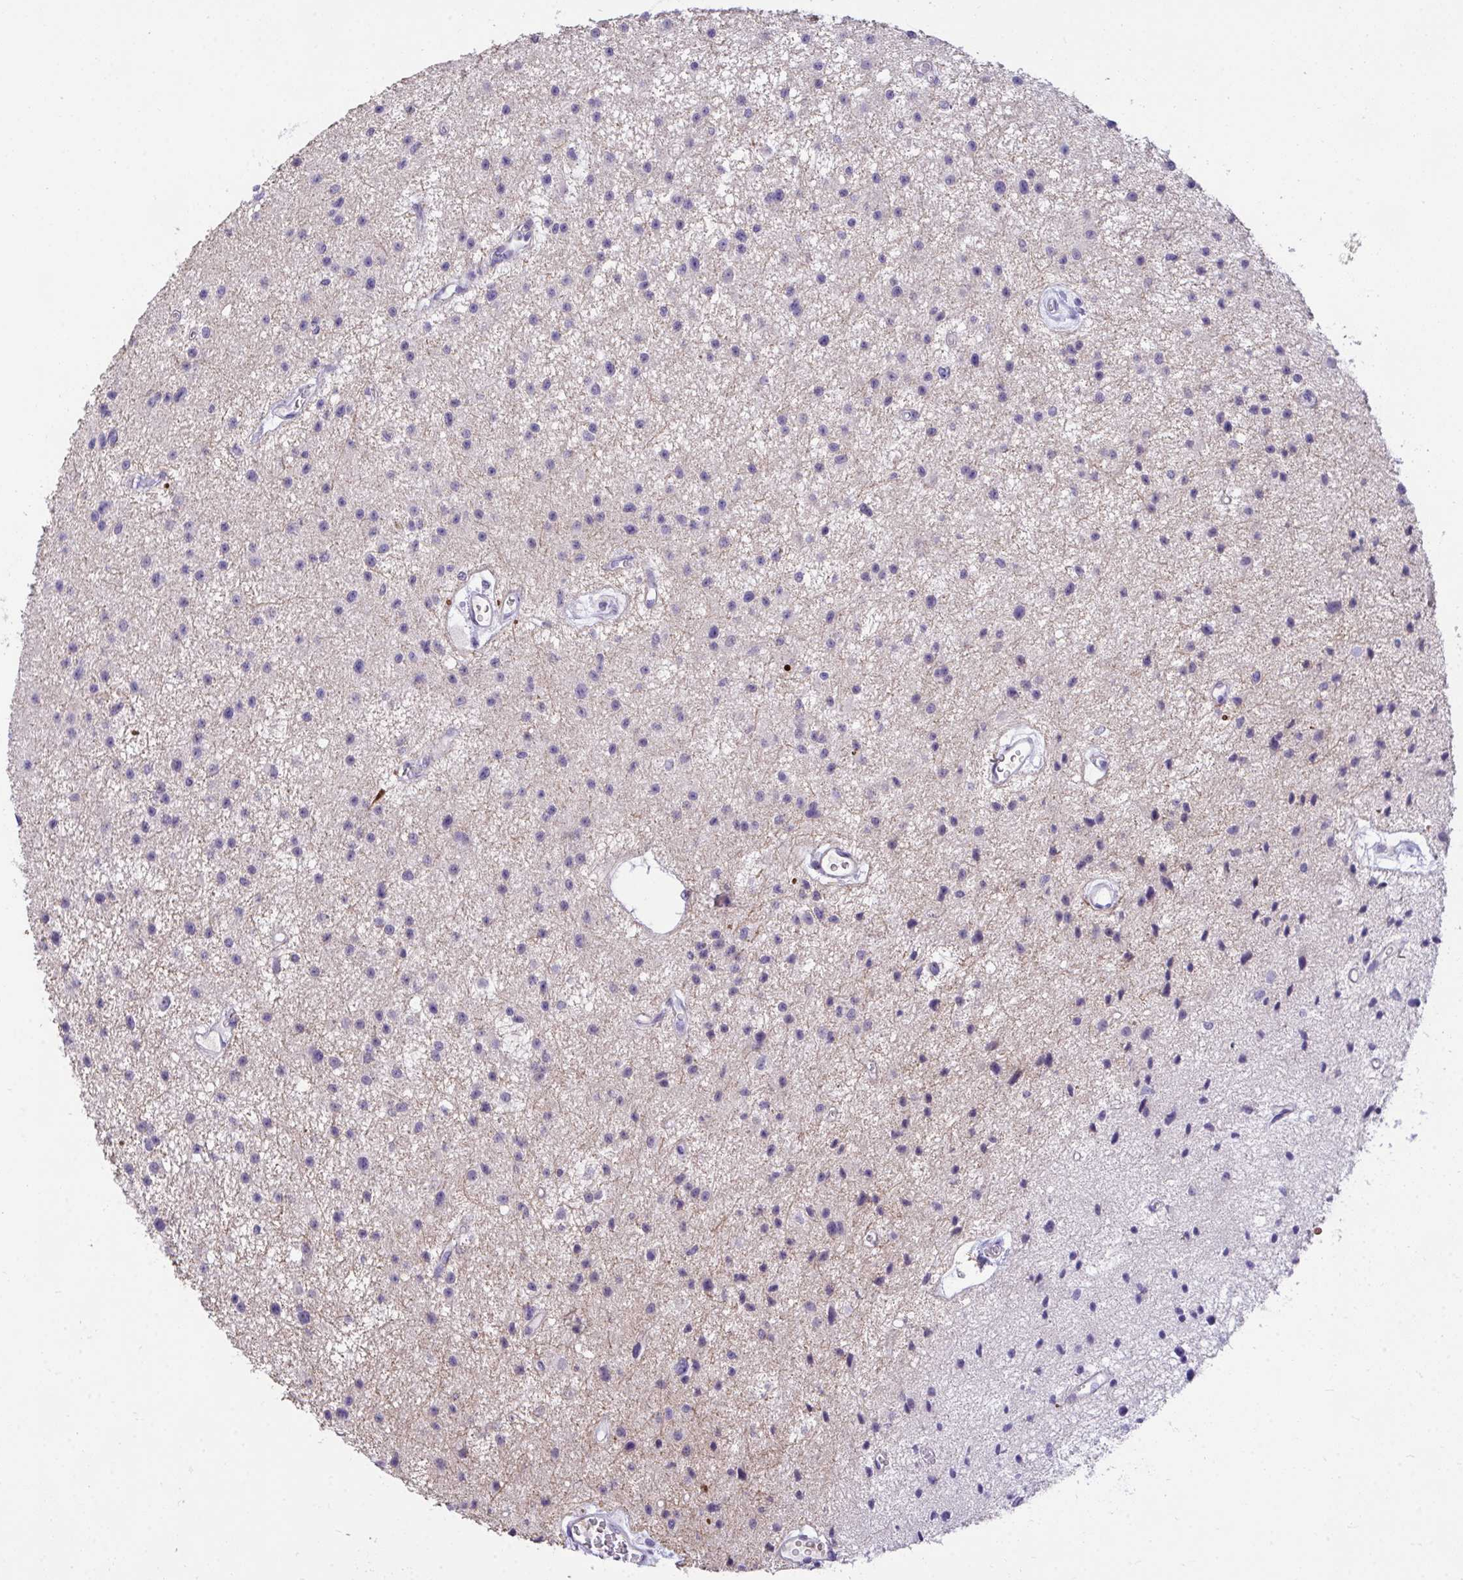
{"staining": {"intensity": "negative", "quantity": "none", "location": "none"}, "tissue": "glioma", "cell_type": "Tumor cells", "image_type": "cancer", "snomed": [{"axis": "morphology", "description": "Glioma, malignant, Low grade"}, {"axis": "topography", "description": "Brain"}], "caption": "Glioma was stained to show a protein in brown. There is no significant positivity in tumor cells. (DAB (3,3'-diaminobenzidine) immunohistochemistry (IHC), high magnification).", "gene": "TMCO5A", "patient": {"sex": "male", "age": 43}}